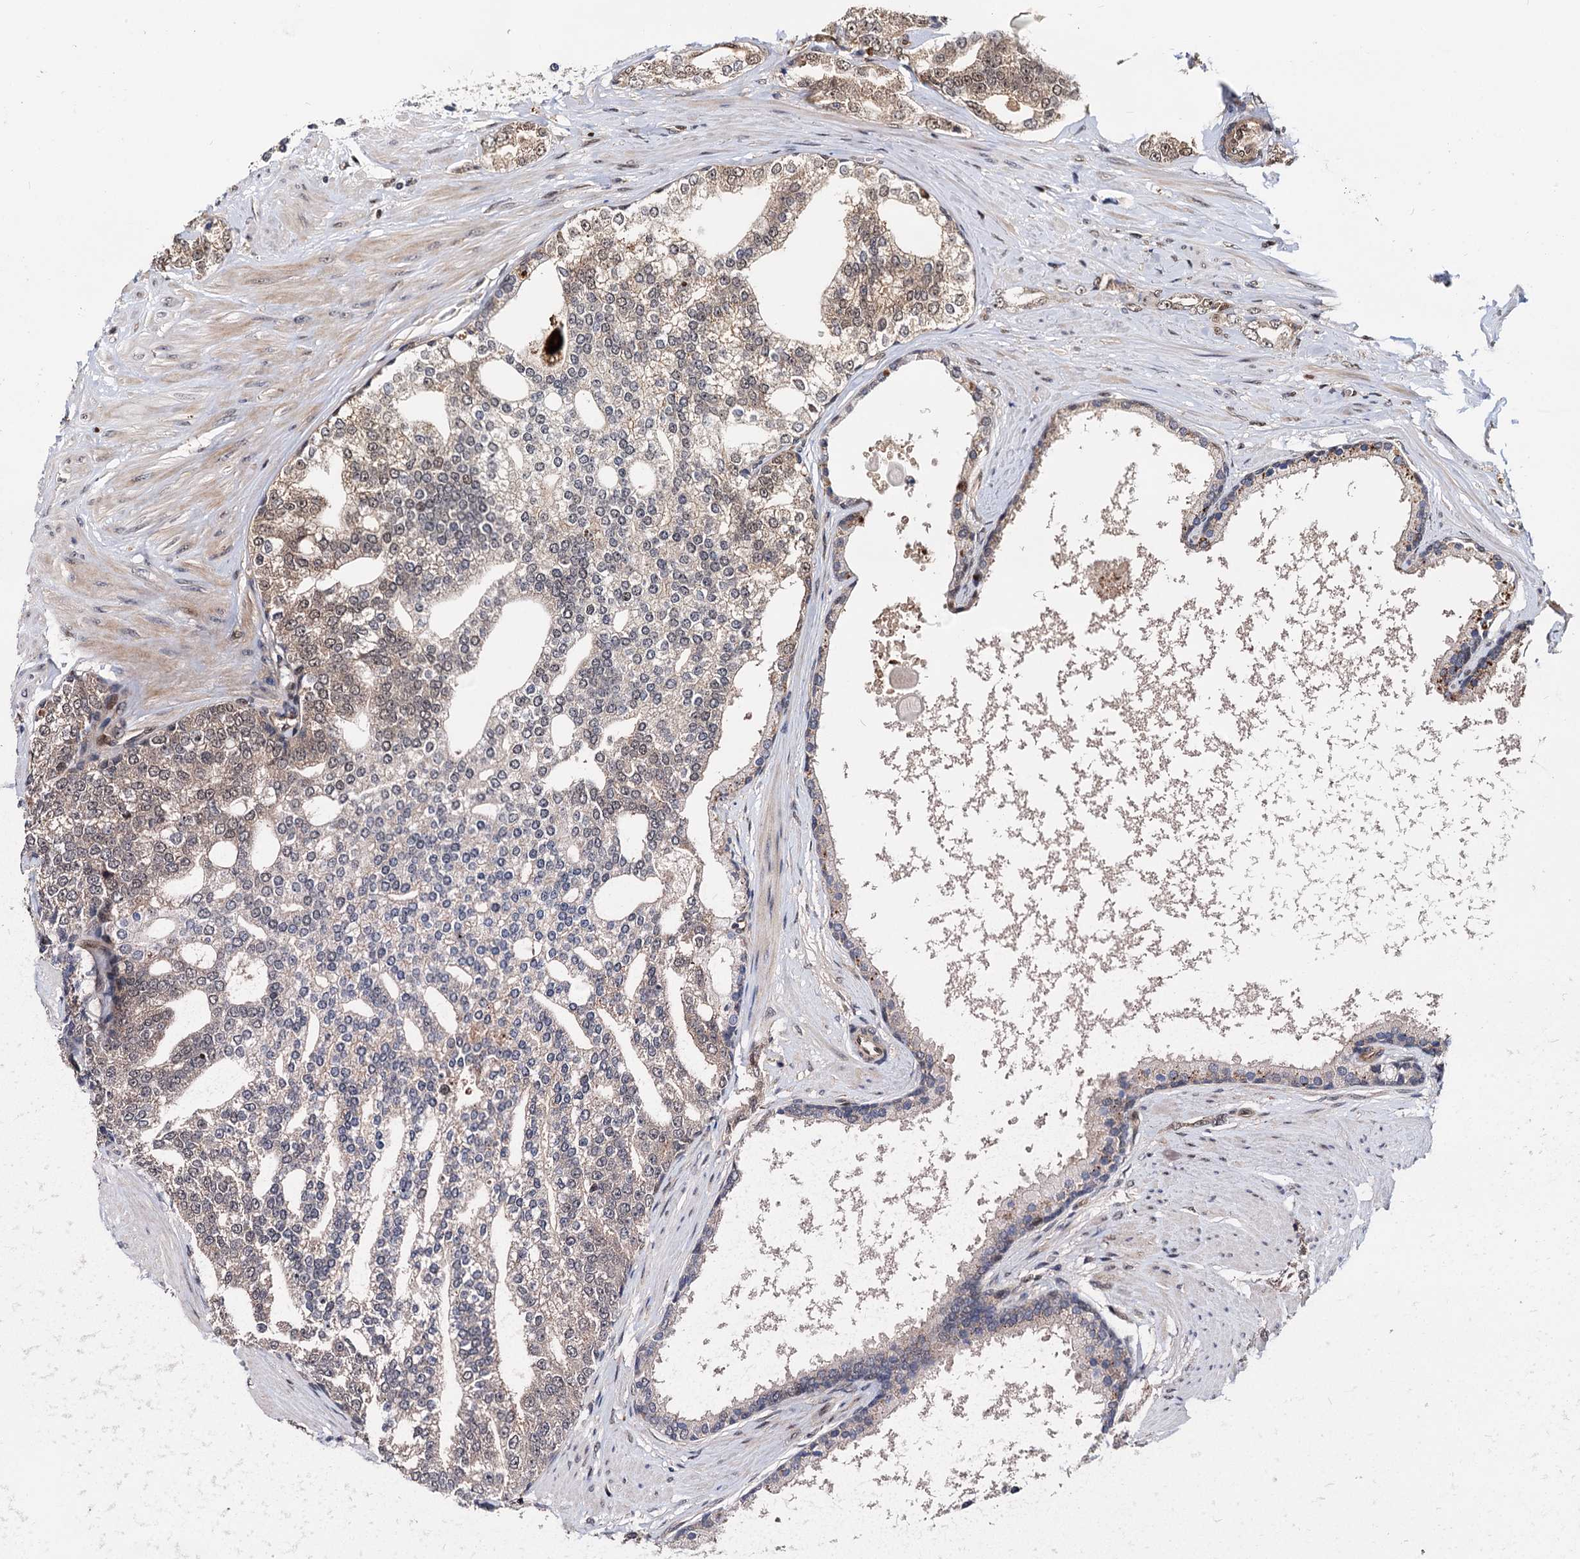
{"staining": {"intensity": "weak", "quantity": "25%-75%", "location": "cytoplasmic/membranous,nuclear"}, "tissue": "prostate cancer", "cell_type": "Tumor cells", "image_type": "cancer", "snomed": [{"axis": "morphology", "description": "Adenocarcinoma, High grade"}, {"axis": "topography", "description": "Prostate"}], "caption": "Protein expression analysis of human prostate cancer reveals weak cytoplasmic/membranous and nuclear positivity in about 25%-75% of tumor cells.", "gene": "UBLCP1", "patient": {"sex": "male", "age": 64}}